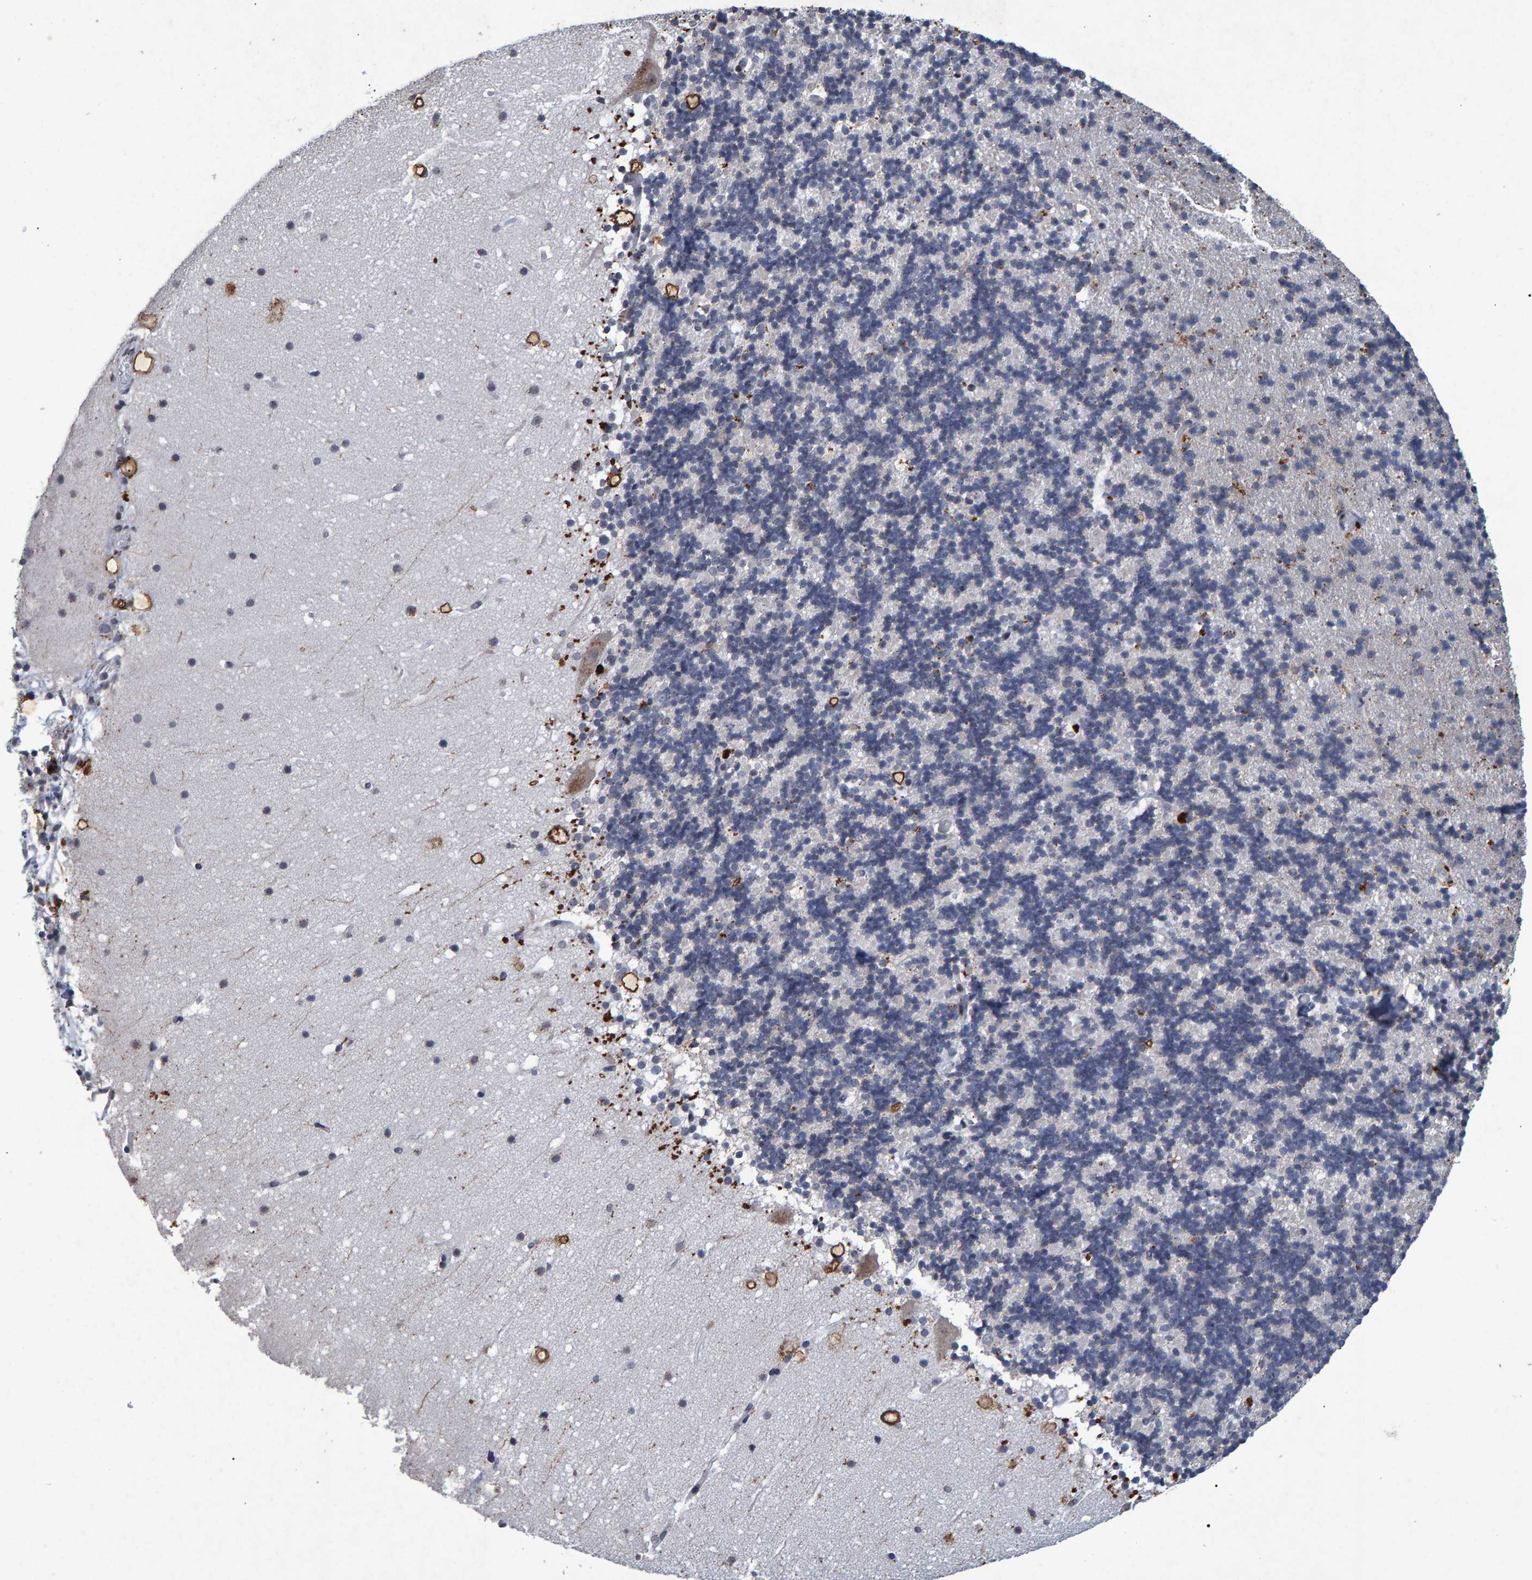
{"staining": {"intensity": "strong", "quantity": "<25%", "location": "cytoplasmic/membranous"}, "tissue": "cerebellum", "cell_type": "Cells in granular layer", "image_type": "normal", "snomed": [{"axis": "morphology", "description": "Normal tissue, NOS"}, {"axis": "topography", "description": "Cerebellum"}], "caption": "Immunohistochemistry (DAB (3,3'-diaminobenzidine)) staining of unremarkable cerebellum displays strong cytoplasmic/membranous protein staining in approximately <25% of cells in granular layer.", "gene": "GALC", "patient": {"sex": "male", "age": 57}}